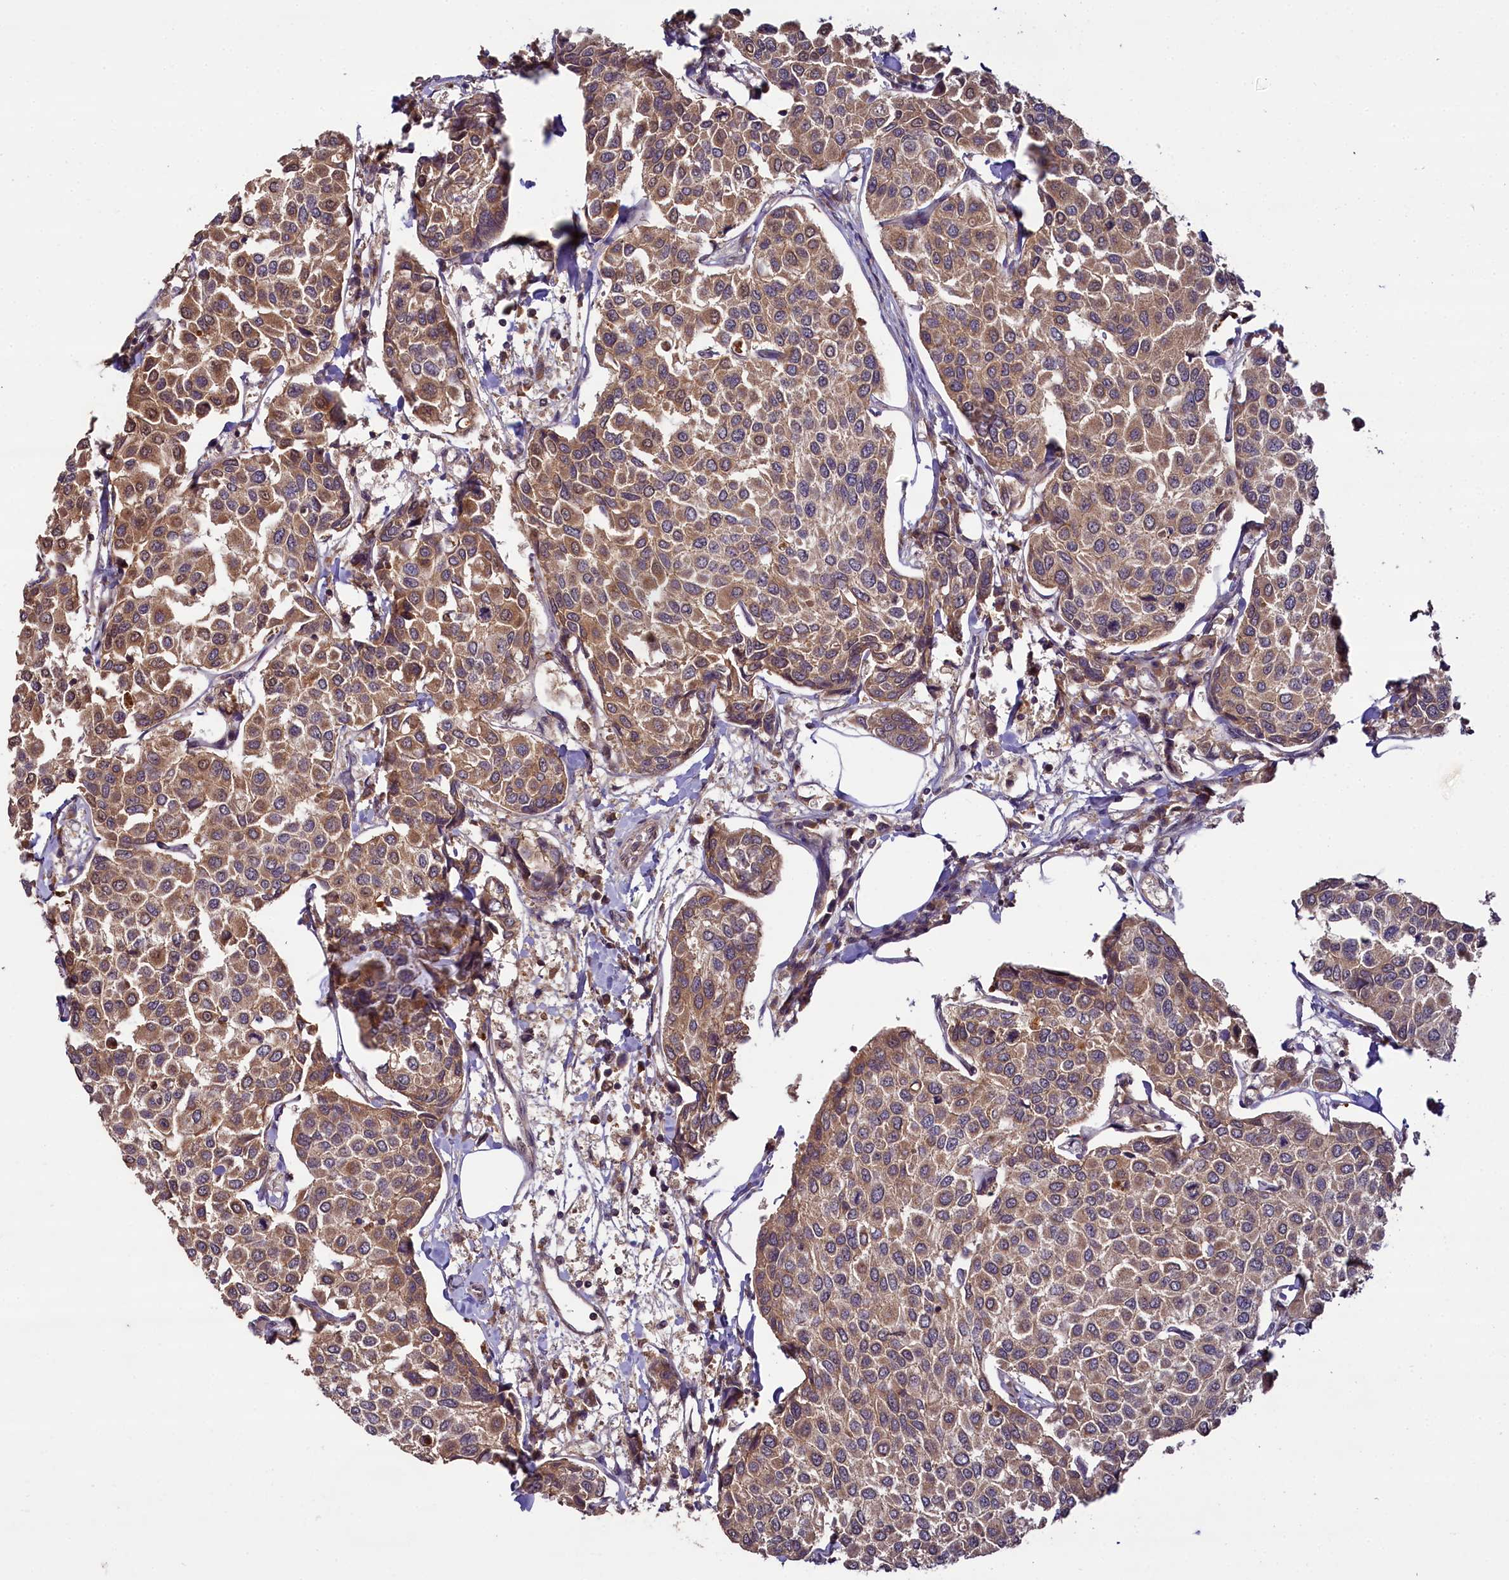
{"staining": {"intensity": "moderate", "quantity": ">75%", "location": "cytoplasmic/membranous"}, "tissue": "breast cancer", "cell_type": "Tumor cells", "image_type": "cancer", "snomed": [{"axis": "morphology", "description": "Duct carcinoma"}, {"axis": "topography", "description": "Breast"}], "caption": "Intraductal carcinoma (breast) stained for a protein demonstrates moderate cytoplasmic/membranous positivity in tumor cells.", "gene": "TMEM39A", "patient": {"sex": "female", "age": 55}}